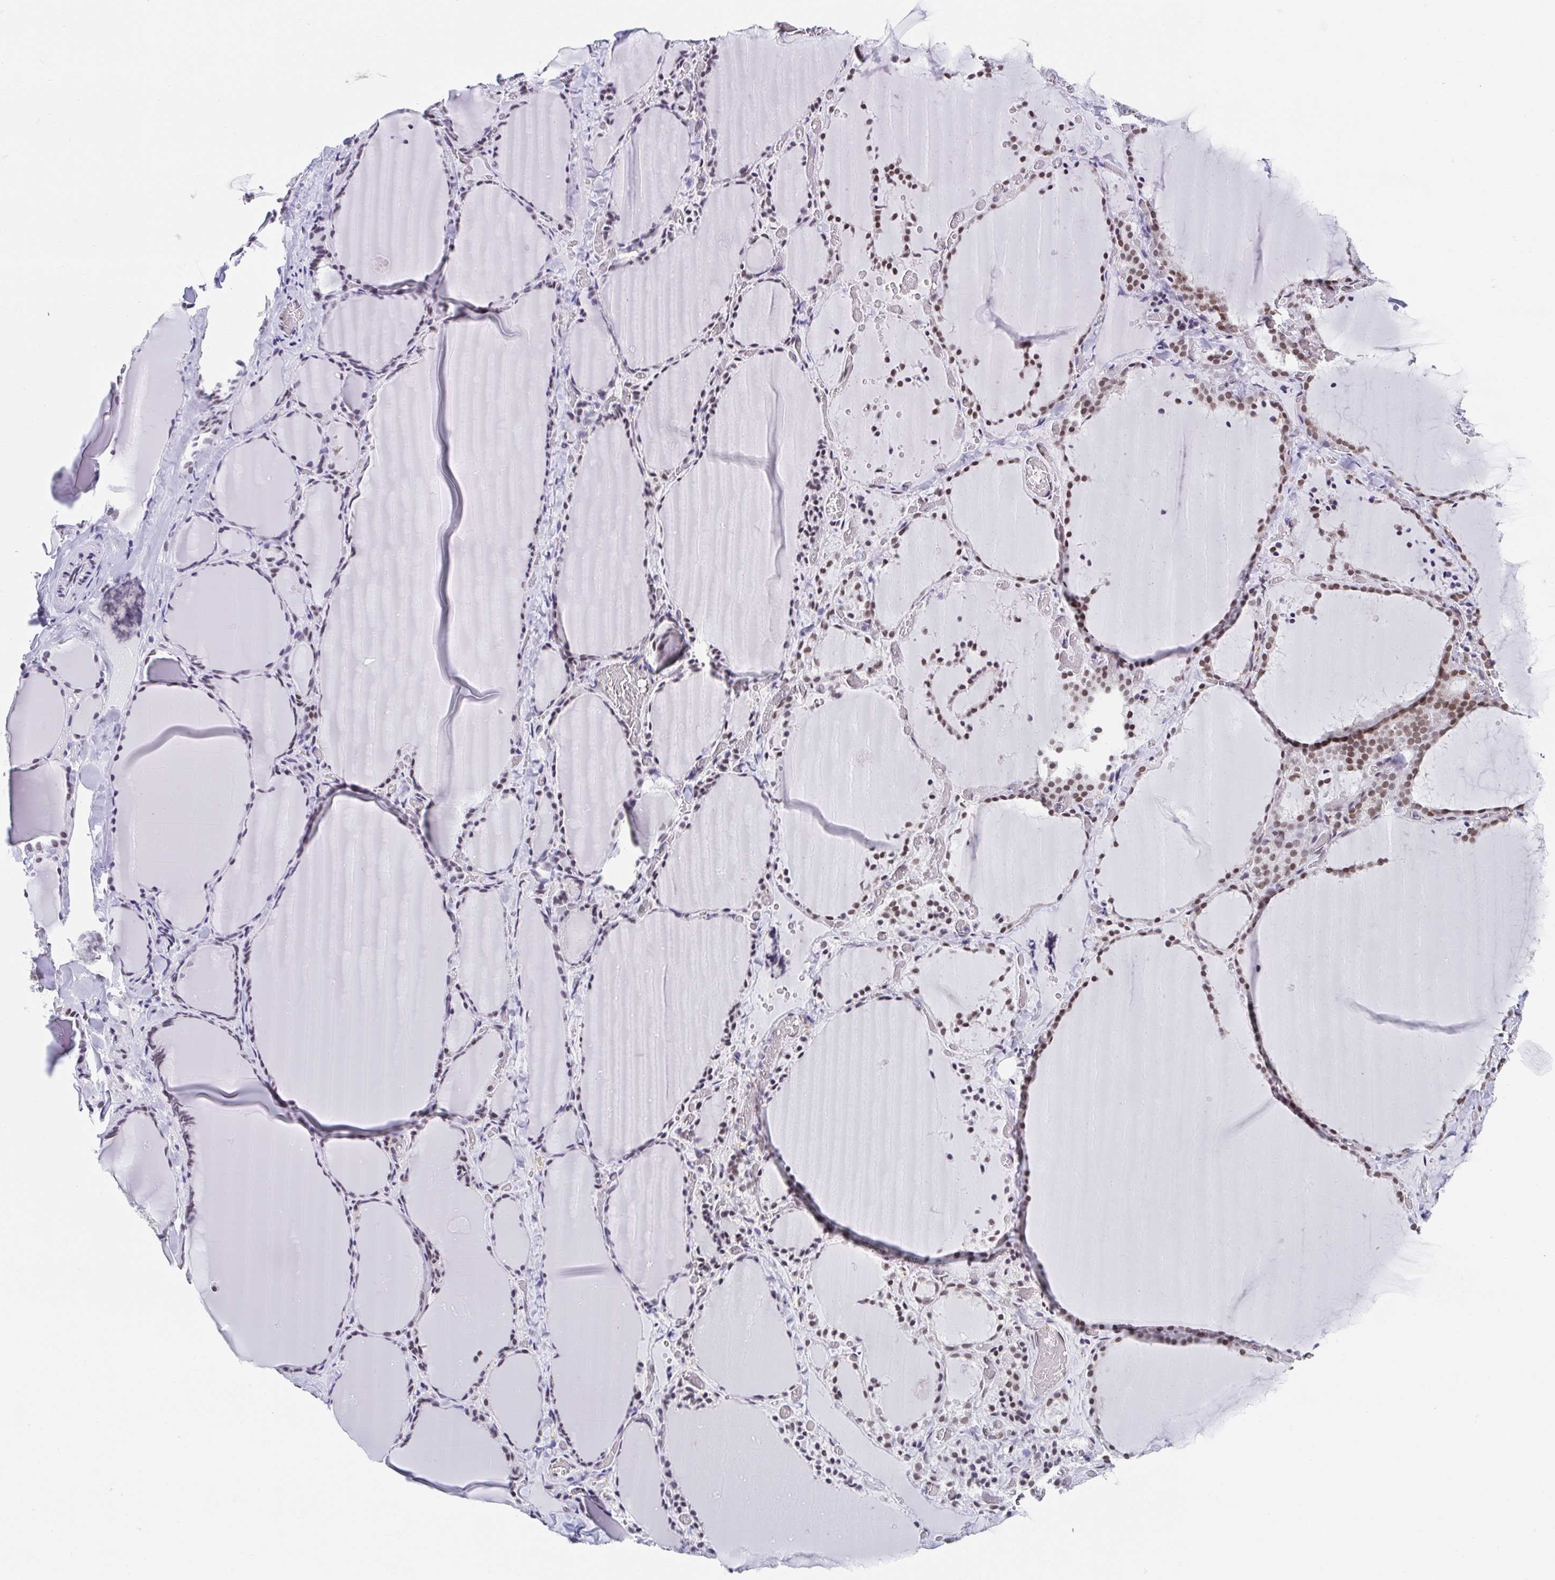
{"staining": {"intensity": "moderate", "quantity": ">75%", "location": "nuclear"}, "tissue": "thyroid gland", "cell_type": "Glandular cells", "image_type": "normal", "snomed": [{"axis": "morphology", "description": "Normal tissue, NOS"}, {"axis": "topography", "description": "Thyroid gland"}], "caption": "The image displays a brown stain indicating the presence of a protein in the nuclear of glandular cells in thyroid gland.", "gene": "SLC7A10", "patient": {"sex": "female", "age": 22}}